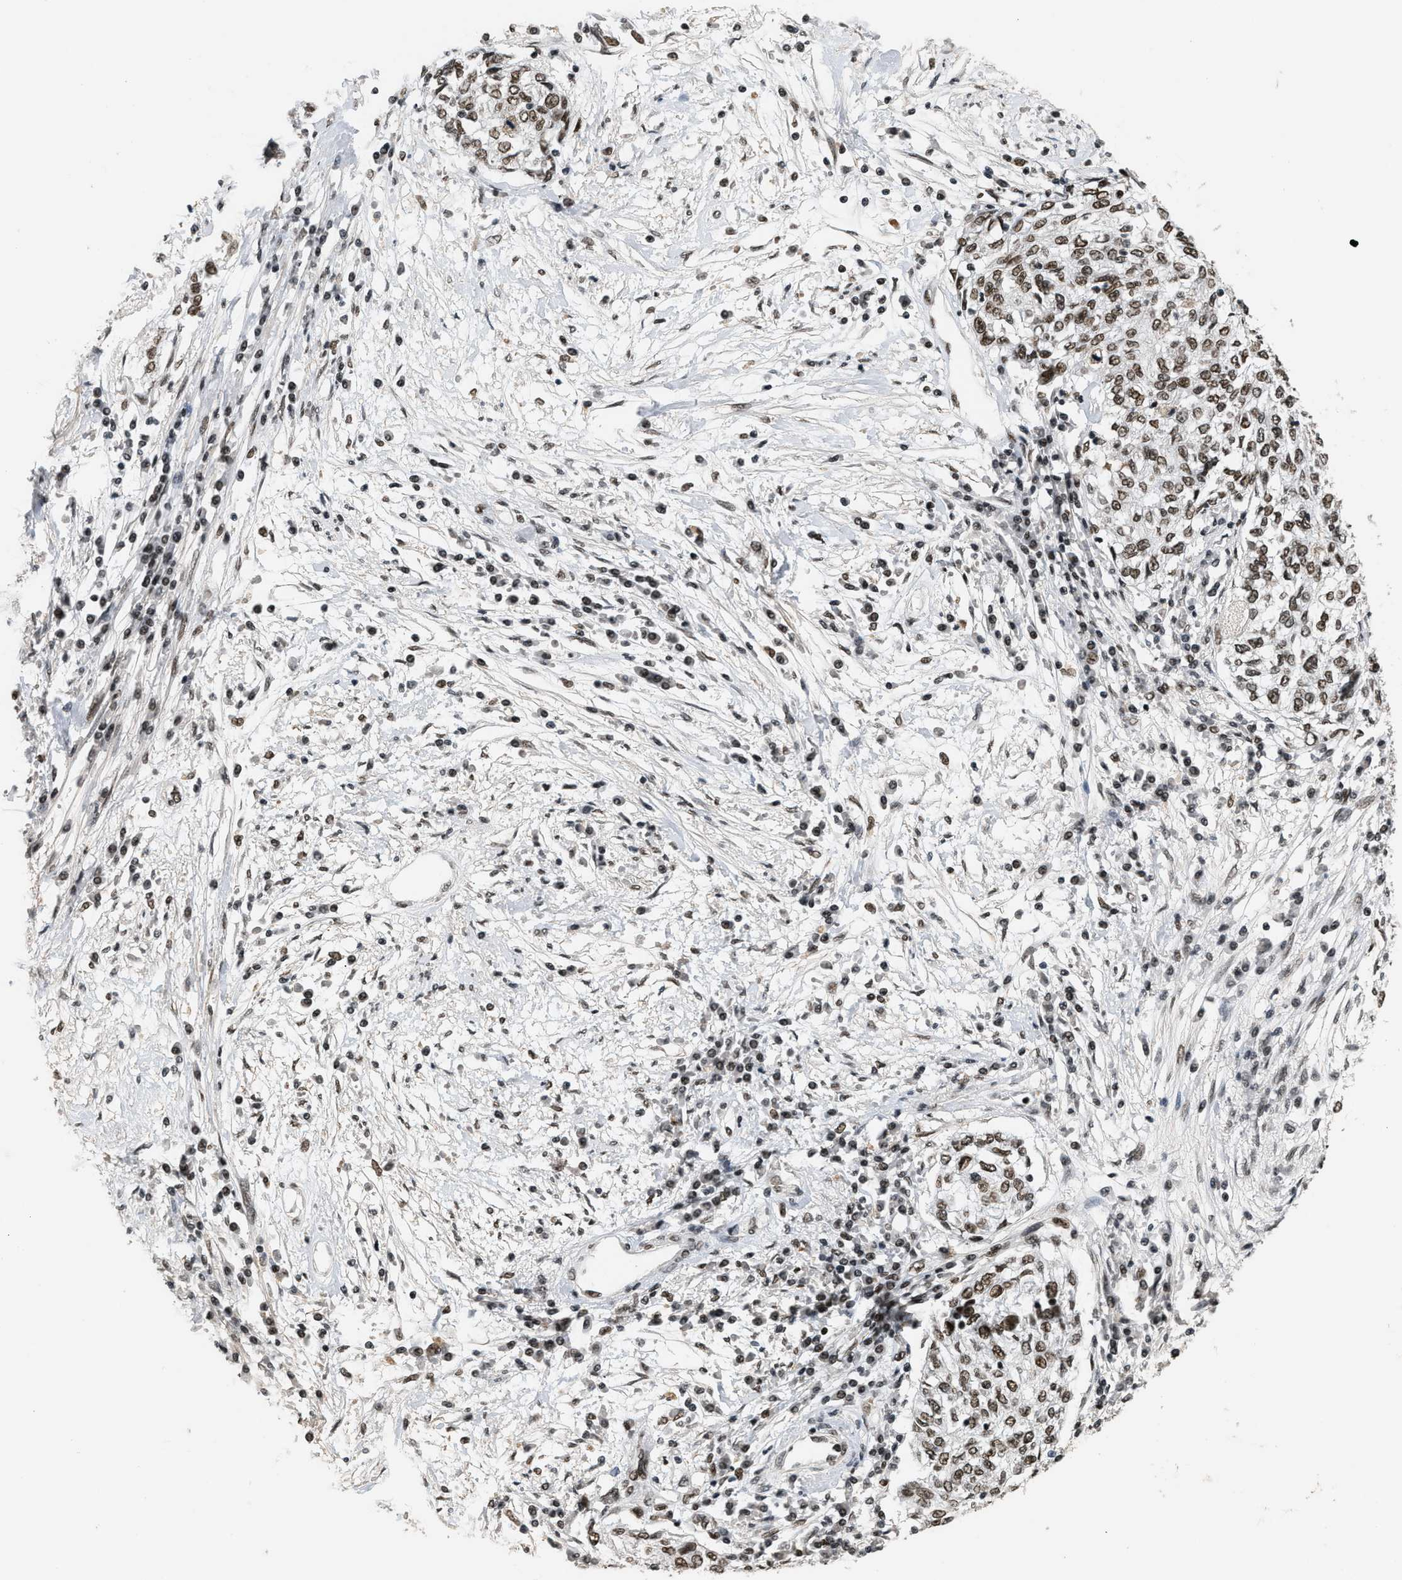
{"staining": {"intensity": "strong", "quantity": ">75%", "location": "nuclear"}, "tissue": "cervical cancer", "cell_type": "Tumor cells", "image_type": "cancer", "snomed": [{"axis": "morphology", "description": "Squamous cell carcinoma, NOS"}, {"axis": "topography", "description": "Cervix"}], "caption": "Approximately >75% of tumor cells in human cervical squamous cell carcinoma demonstrate strong nuclear protein positivity as visualized by brown immunohistochemical staining.", "gene": "SMARCB1", "patient": {"sex": "female", "age": 57}}